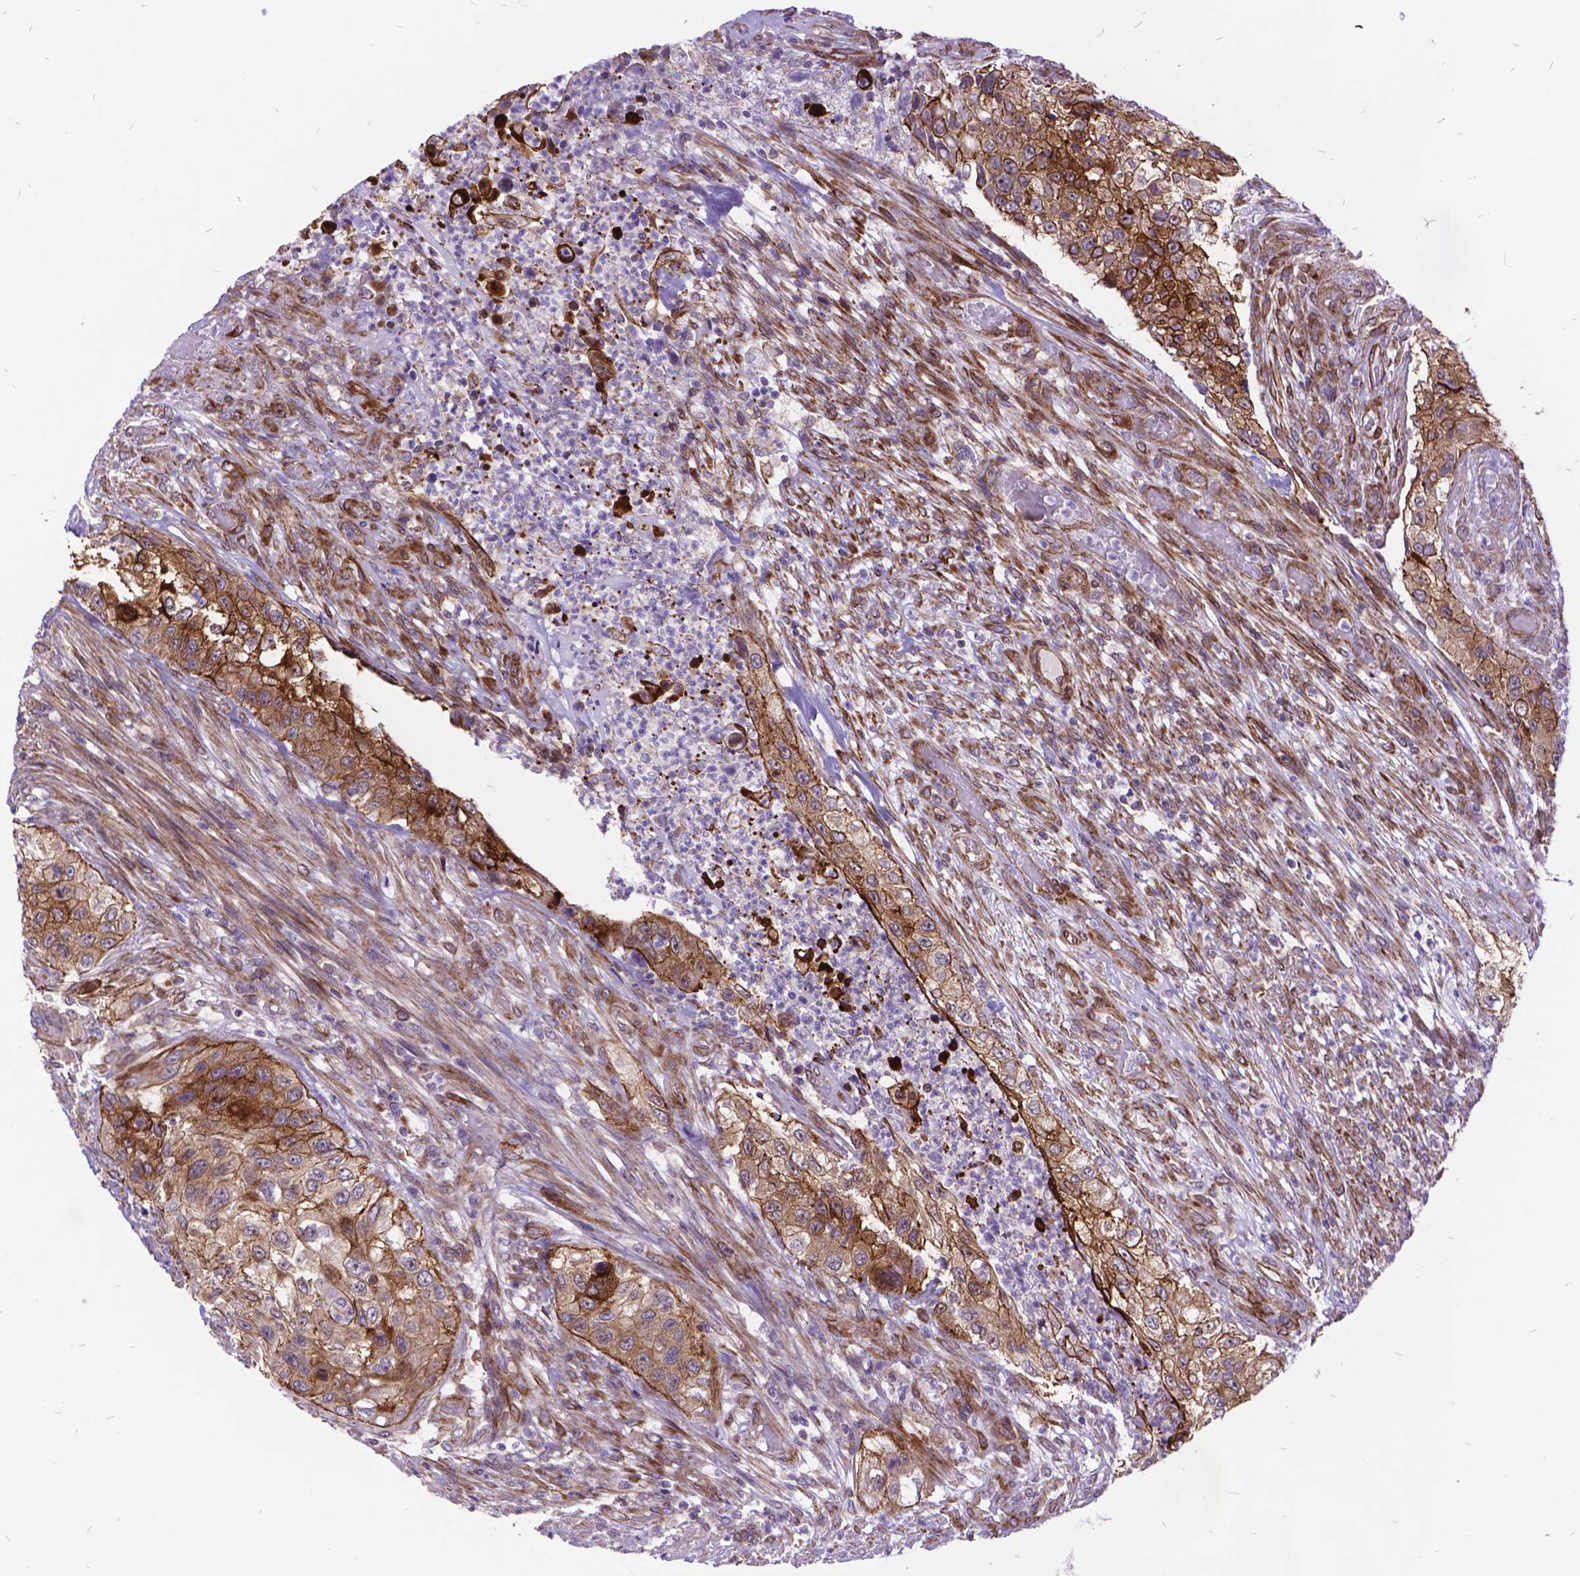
{"staining": {"intensity": "moderate", "quantity": ">75%", "location": "cytoplasmic/membranous"}, "tissue": "urothelial cancer", "cell_type": "Tumor cells", "image_type": "cancer", "snomed": [{"axis": "morphology", "description": "Urothelial carcinoma, High grade"}, {"axis": "topography", "description": "Urinary bladder"}], "caption": "An immunohistochemistry (IHC) image of tumor tissue is shown. Protein staining in brown highlights moderate cytoplasmic/membranous positivity in urothelial carcinoma (high-grade) within tumor cells.", "gene": "GRB7", "patient": {"sex": "female", "age": 60}}